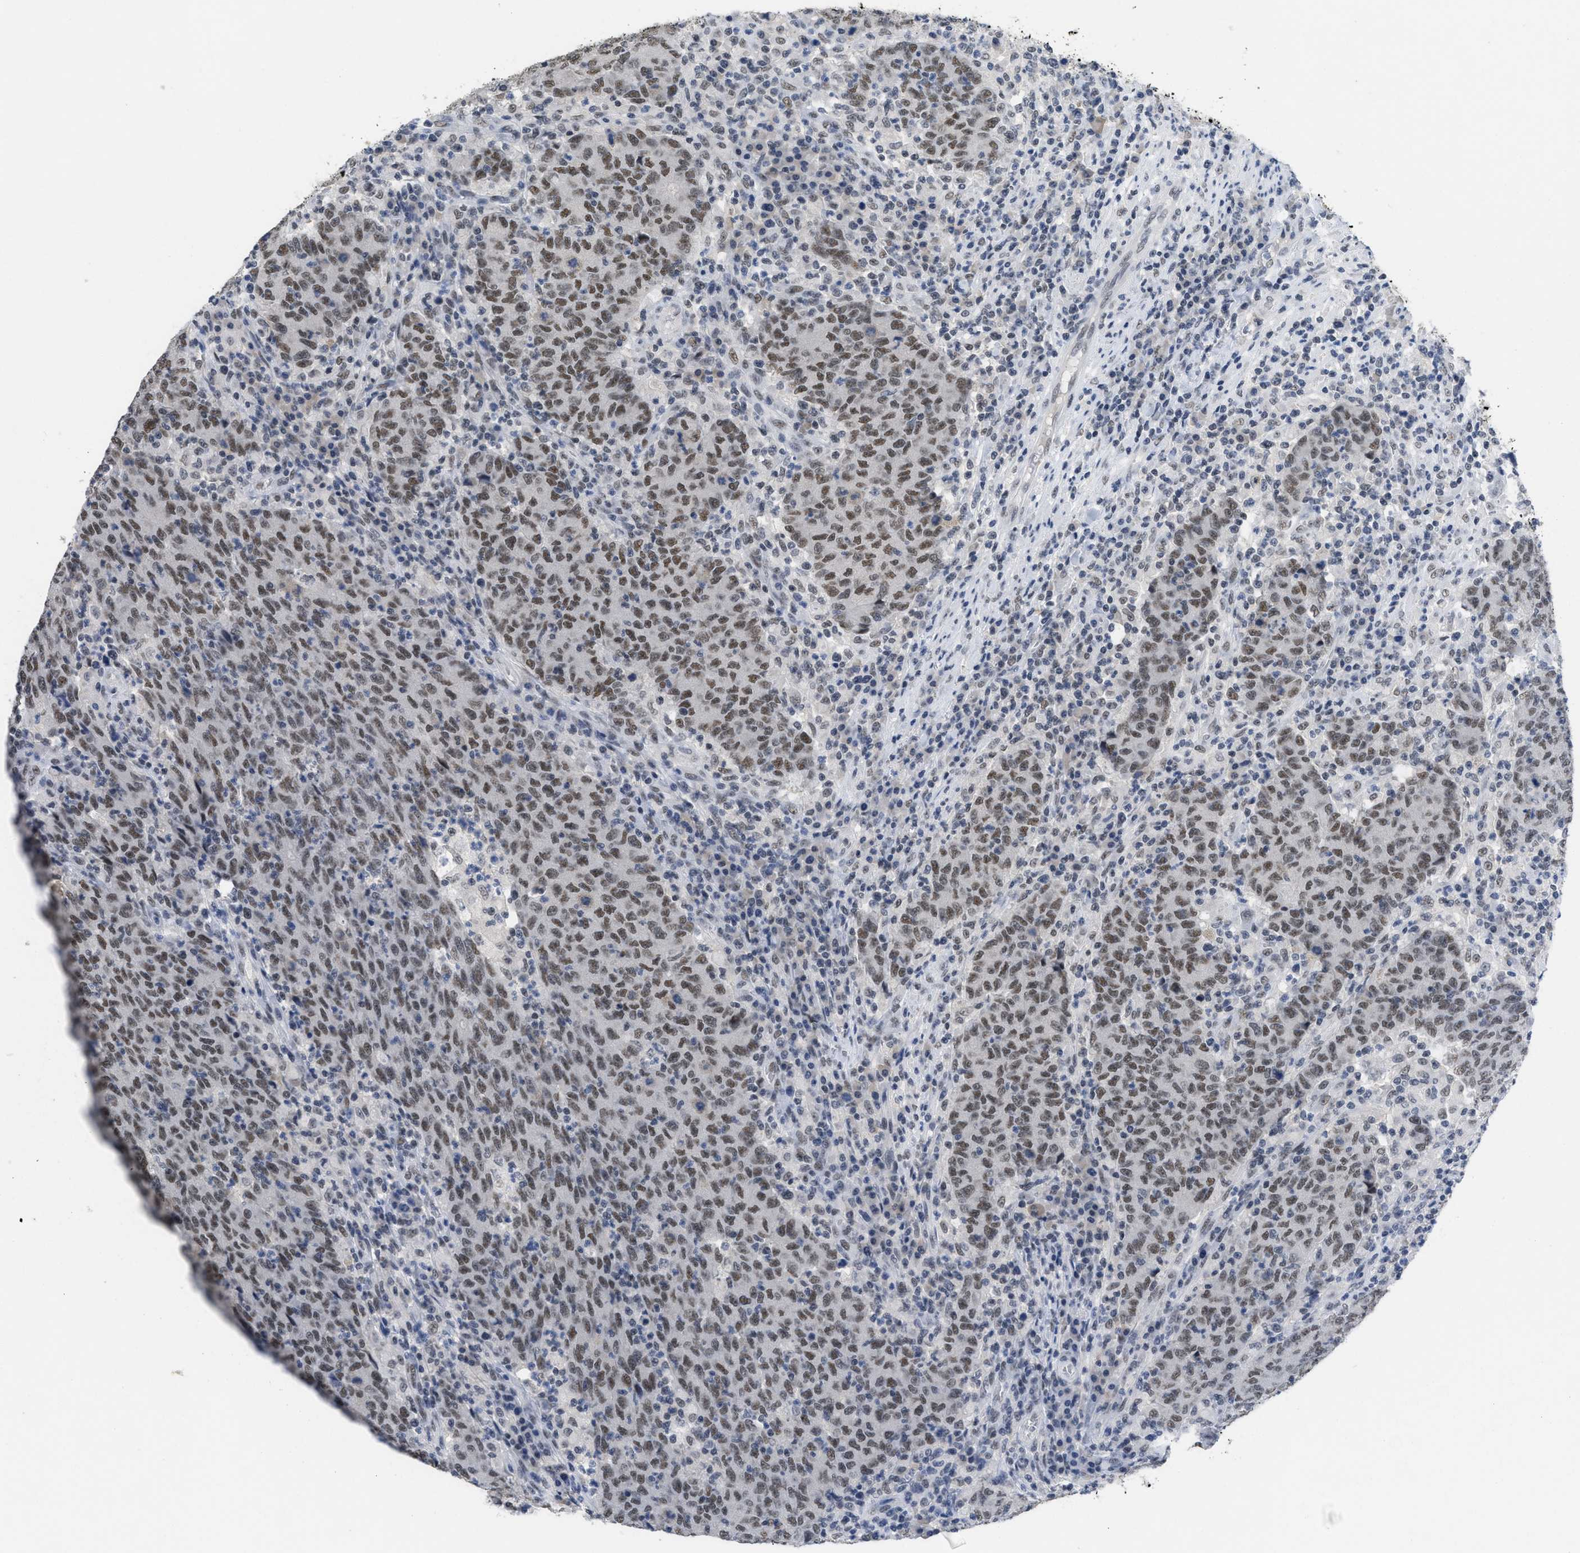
{"staining": {"intensity": "moderate", "quantity": ">75%", "location": "nuclear"}, "tissue": "colorectal cancer", "cell_type": "Tumor cells", "image_type": "cancer", "snomed": [{"axis": "morphology", "description": "Adenocarcinoma, NOS"}, {"axis": "topography", "description": "Colon"}], "caption": "This histopathology image reveals immunohistochemistry (IHC) staining of adenocarcinoma (colorectal), with medium moderate nuclear staining in approximately >75% of tumor cells.", "gene": "GGNBP2", "patient": {"sex": "female", "age": 75}}